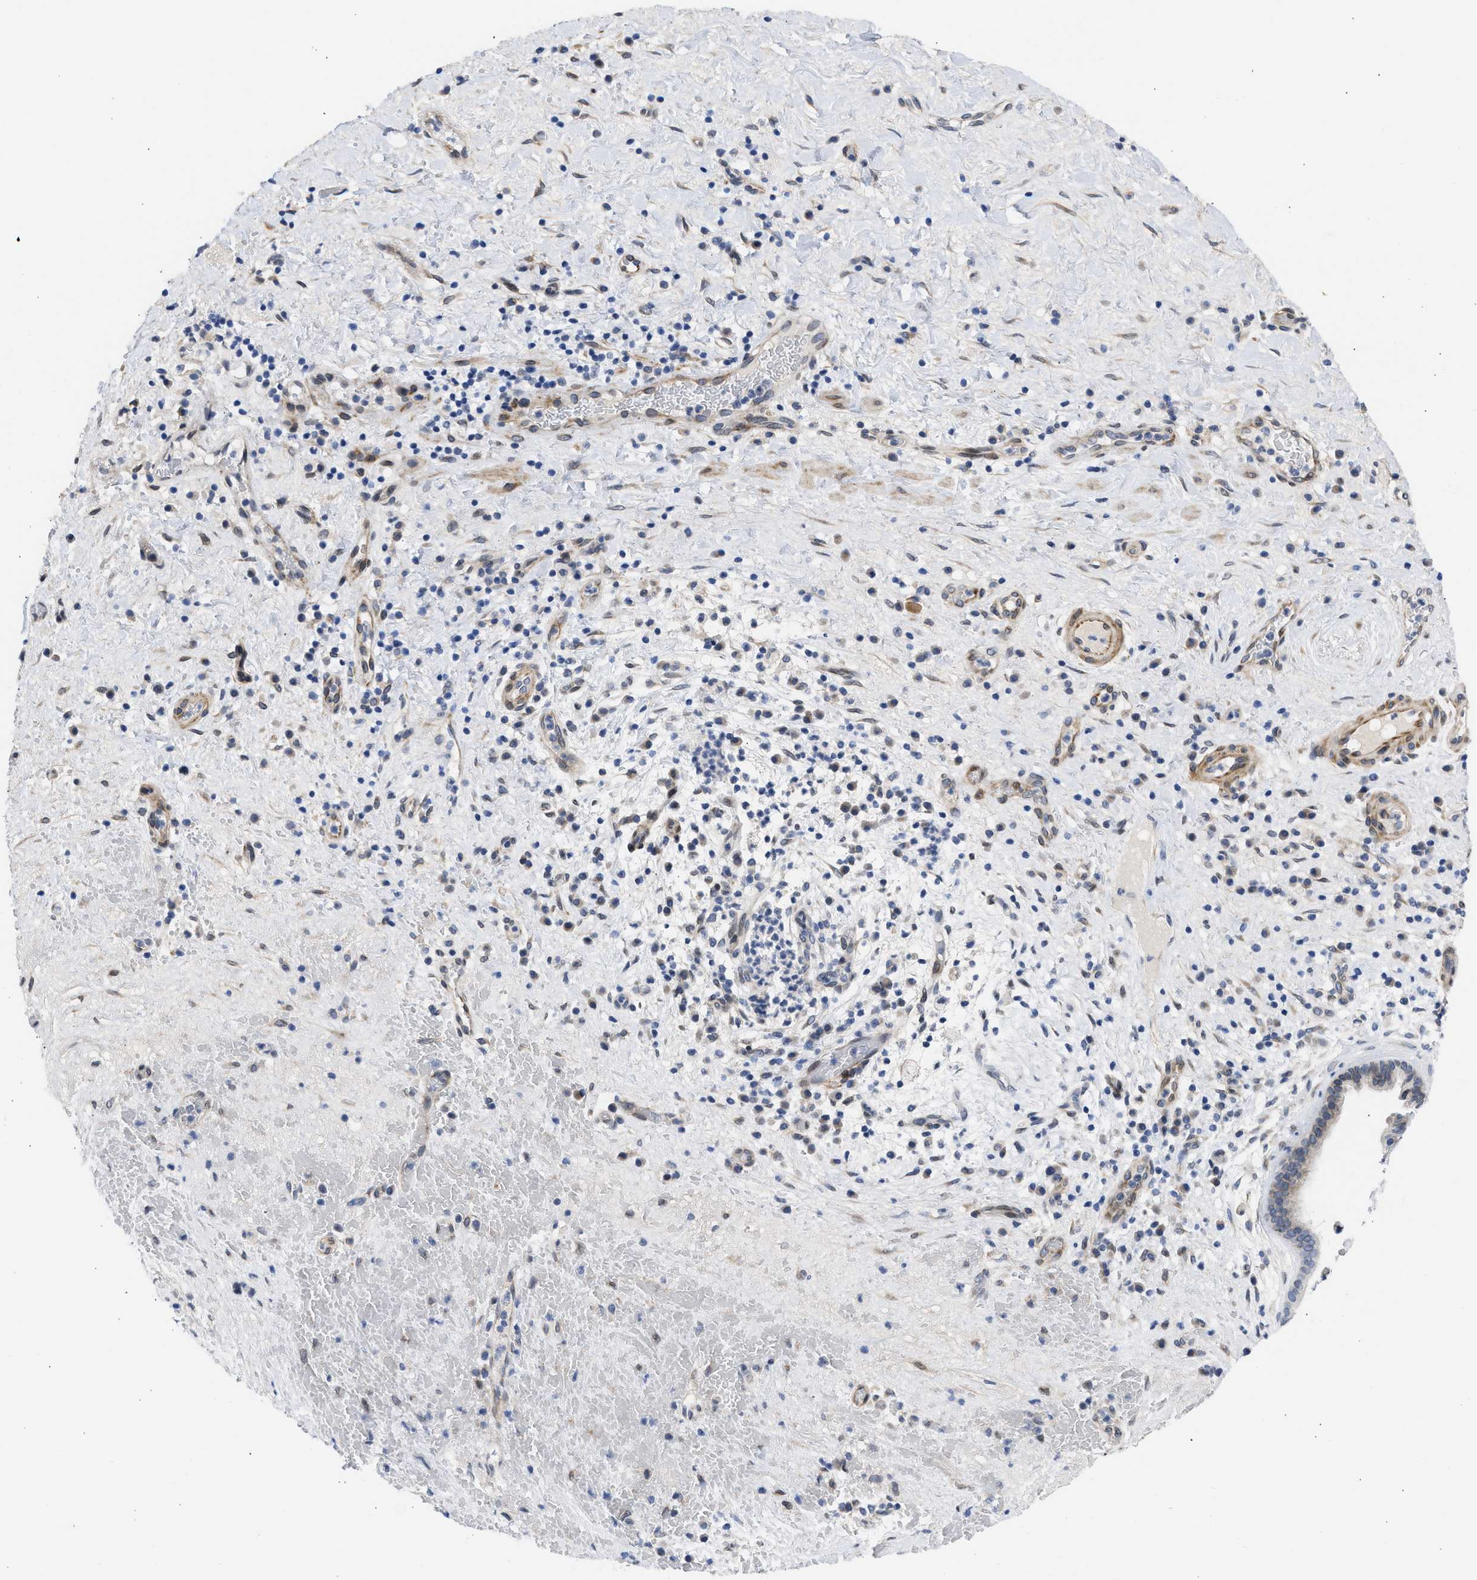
{"staining": {"intensity": "weak", "quantity": "<25%", "location": "cytoplasmic/membranous,nuclear"}, "tissue": "liver cancer", "cell_type": "Tumor cells", "image_type": "cancer", "snomed": [{"axis": "morphology", "description": "Cholangiocarcinoma"}, {"axis": "topography", "description": "Liver"}], "caption": "Histopathology image shows no significant protein positivity in tumor cells of liver cholangiocarcinoma.", "gene": "NUP35", "patient": {"sex": "female", "age": 38}}